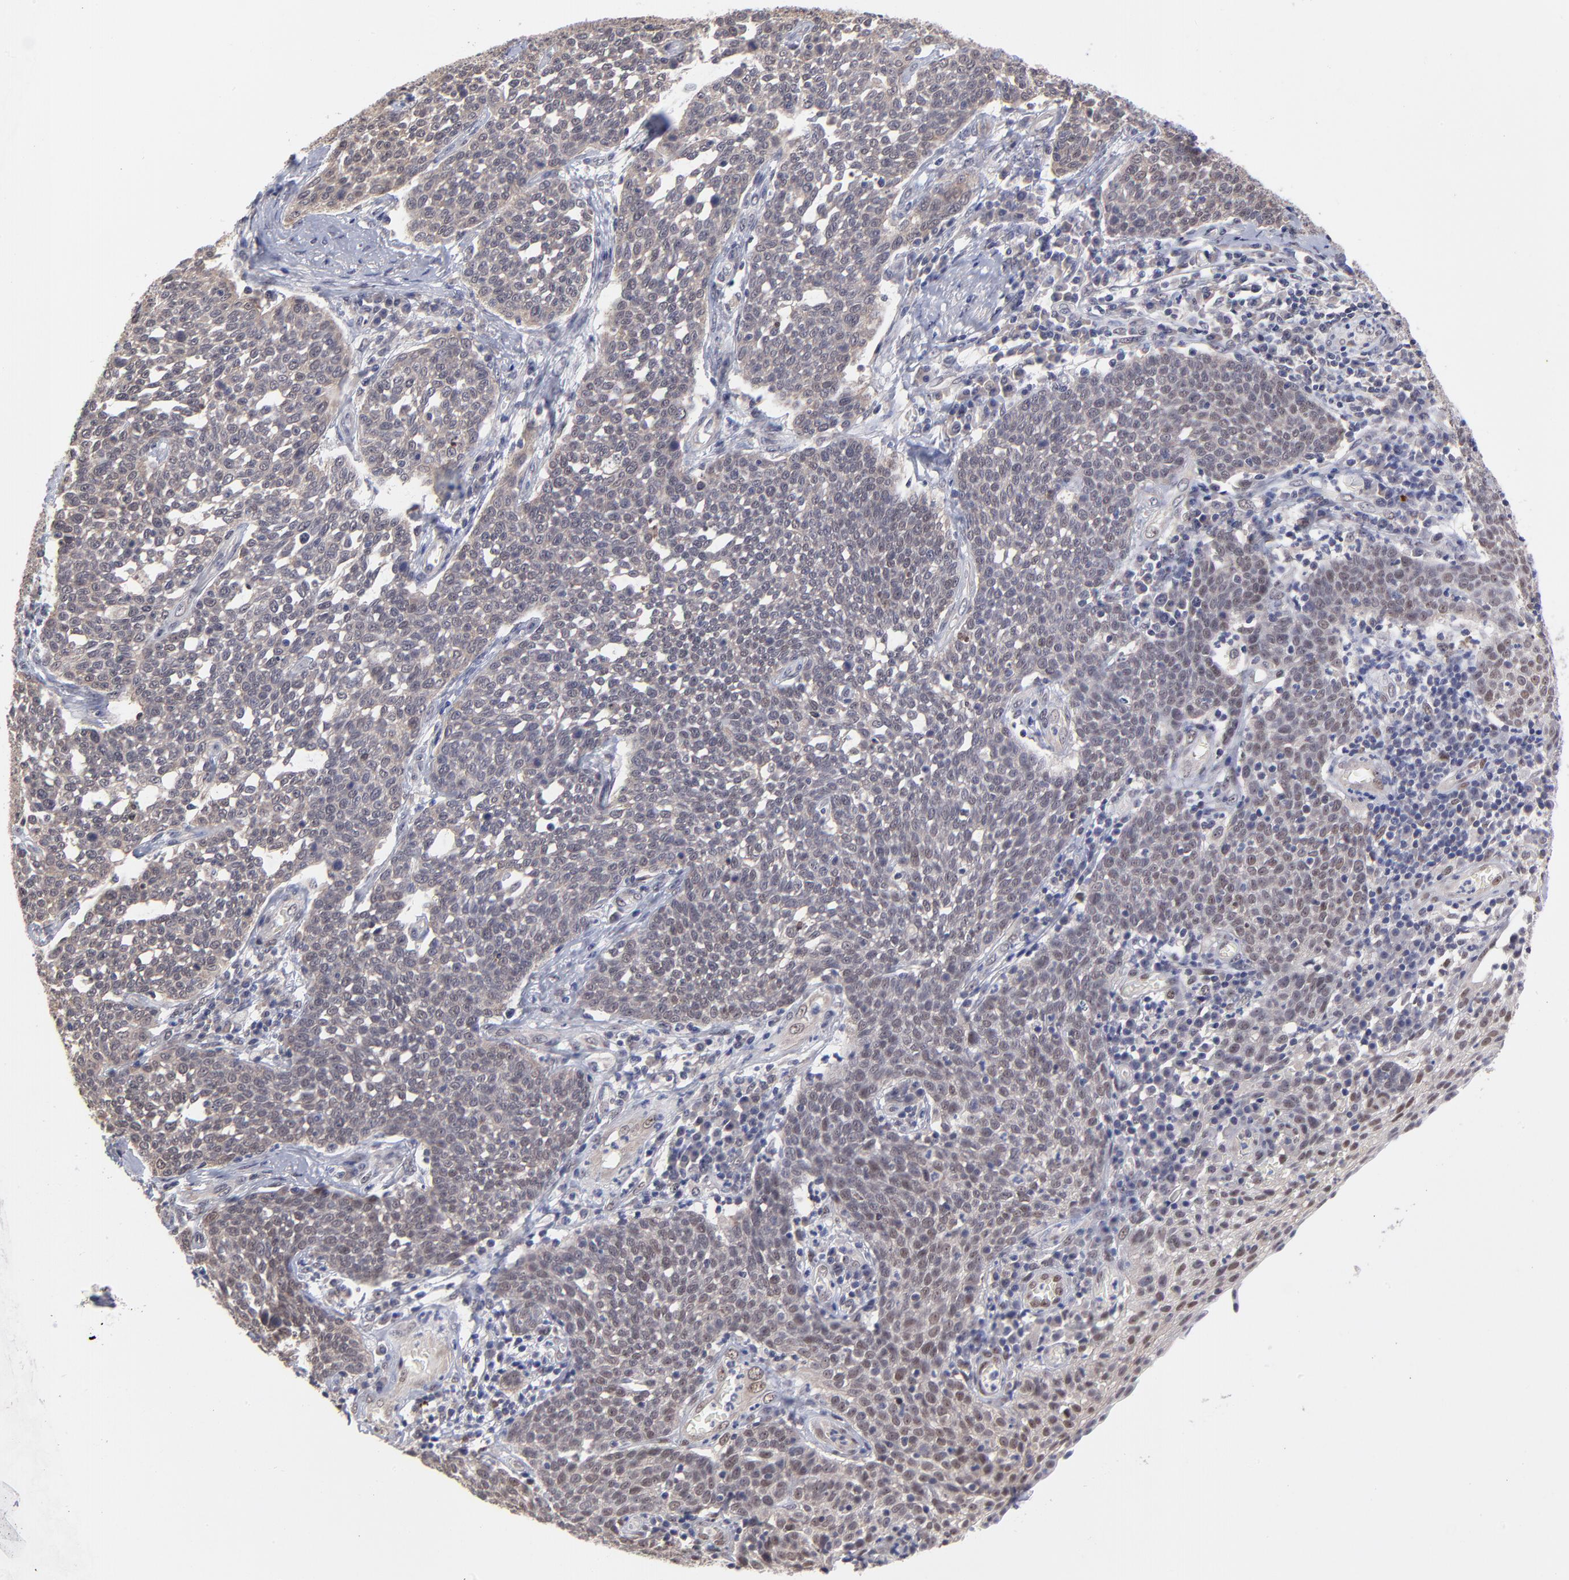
{"staining": {"intensity": "weak", "quantity": ">75%", "location": "cytoplasmic/membranous,nuclear"}, "tissue": "cervical cancer", "cell_type": "Tumor cells", "image_type": "cancer", "snomed": [{"axis": "morphology", "description": "Squamous cell carcinoma, NOS"}, {"axis": "topography", "description": "Cervix"}], "caption": "Weak cytoplasmic/membranous and nuclear expression for a protein is seen in approximately >75% of tumor cells of cervical cancer (squamous cell carcinoma) using immunohistochemistry.", "gene": "UBE2E3", "patient": {"sex": "female", "age": 34}}